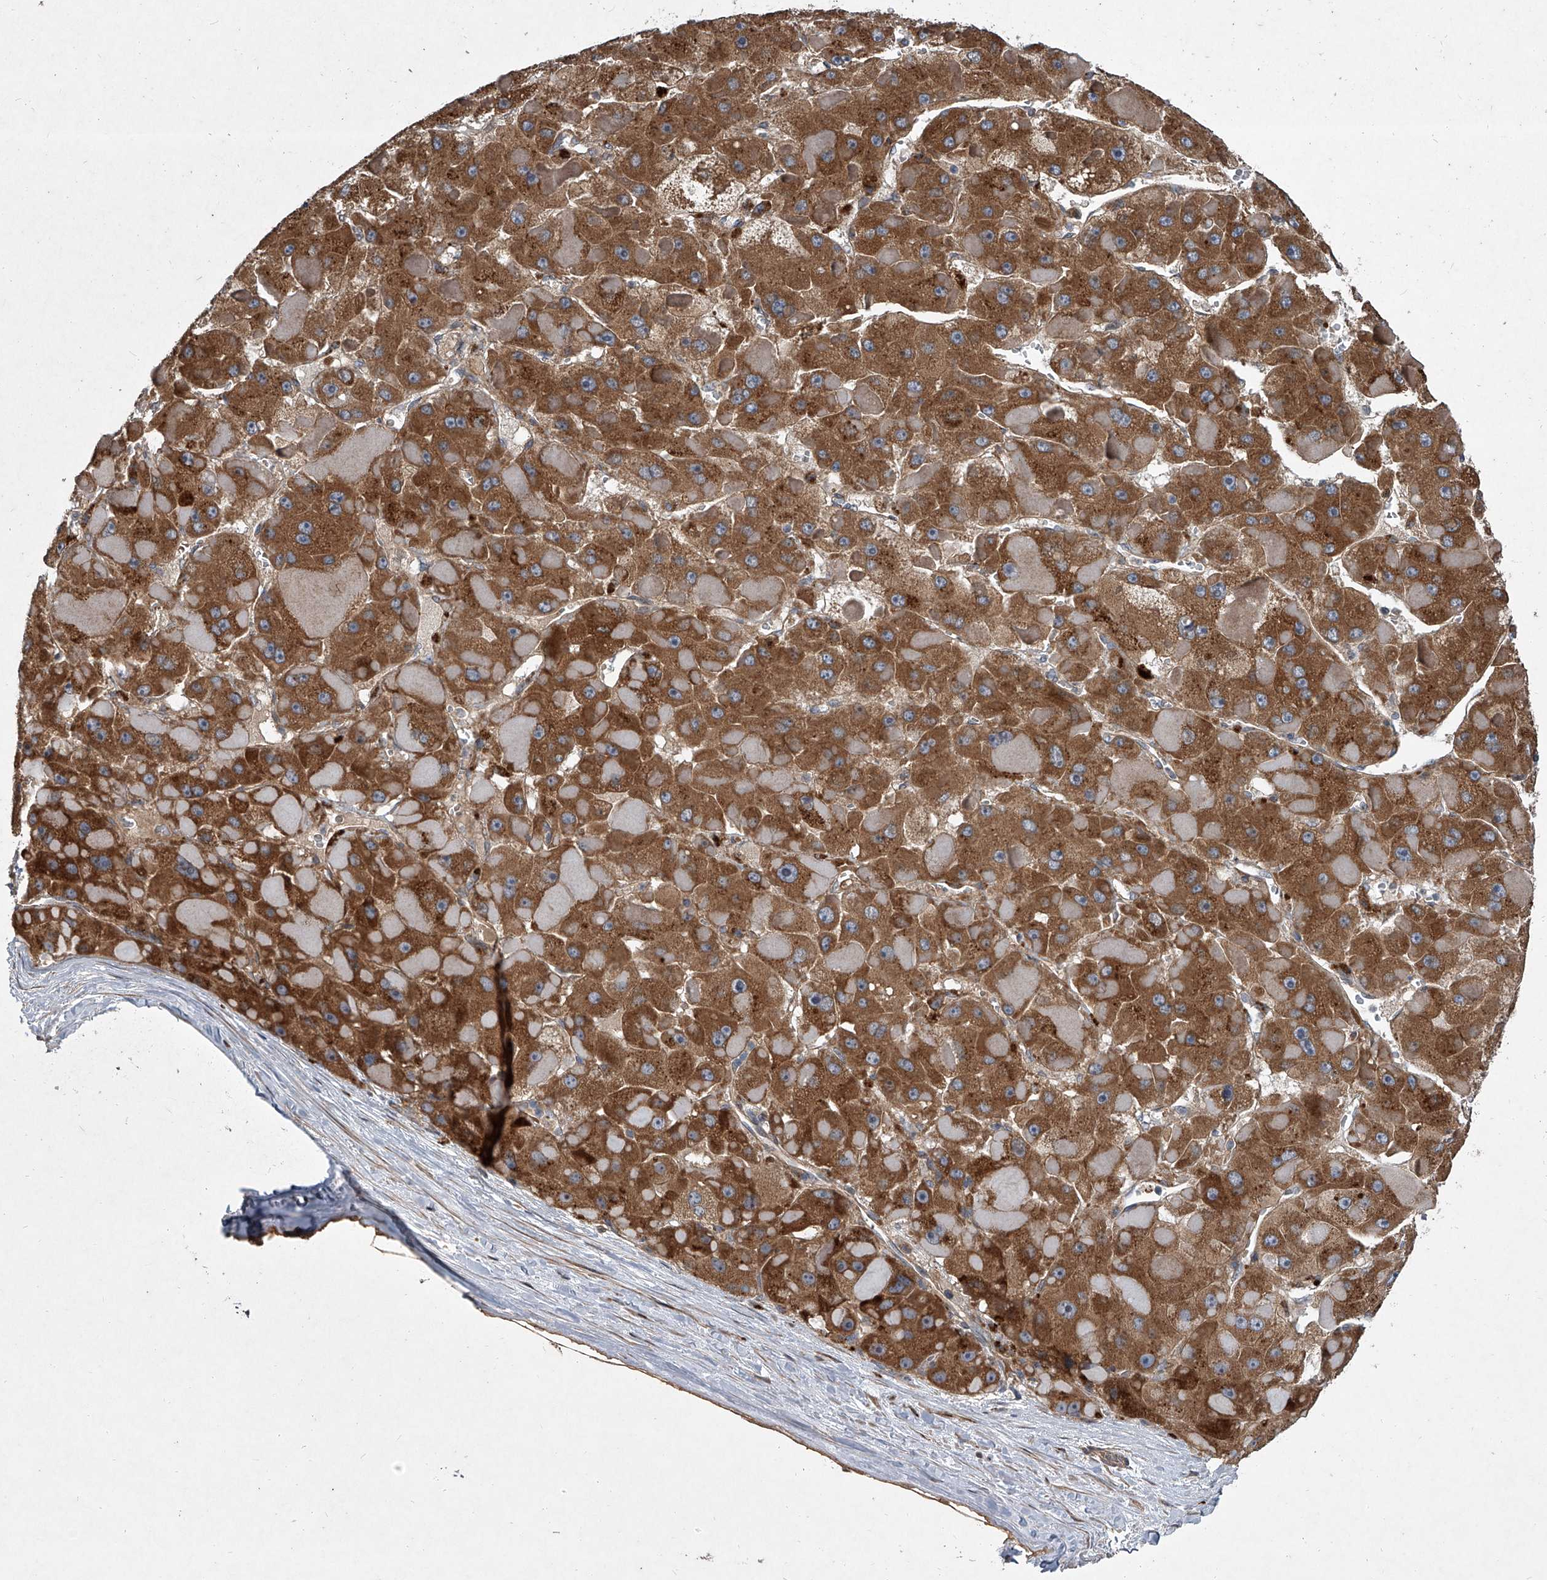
{"staining": {"intensity": "strong", "quantity": ">75%", "location": "cytoplasmic/membranous"}, "tissue": "liver cancer", "cell_type": "Tumor cells", "image_type": "cancer", "snomed": [{"axis": "morphology", "description": "Carcinoma, Hepatocellular, NOS"}, {"axis": "topography", "description": "Liver"}], "caption": "Brown immunohistochemical staining in human liver hepatocellular carcinoma shows strong cytoplasmic/membranous expression in about >75% of tumor cells. Ihc stains the protein in brown and the nuclei are stained blue.", "gene": "EVA1C", "patient": {"sex": "female", "age": 73}}